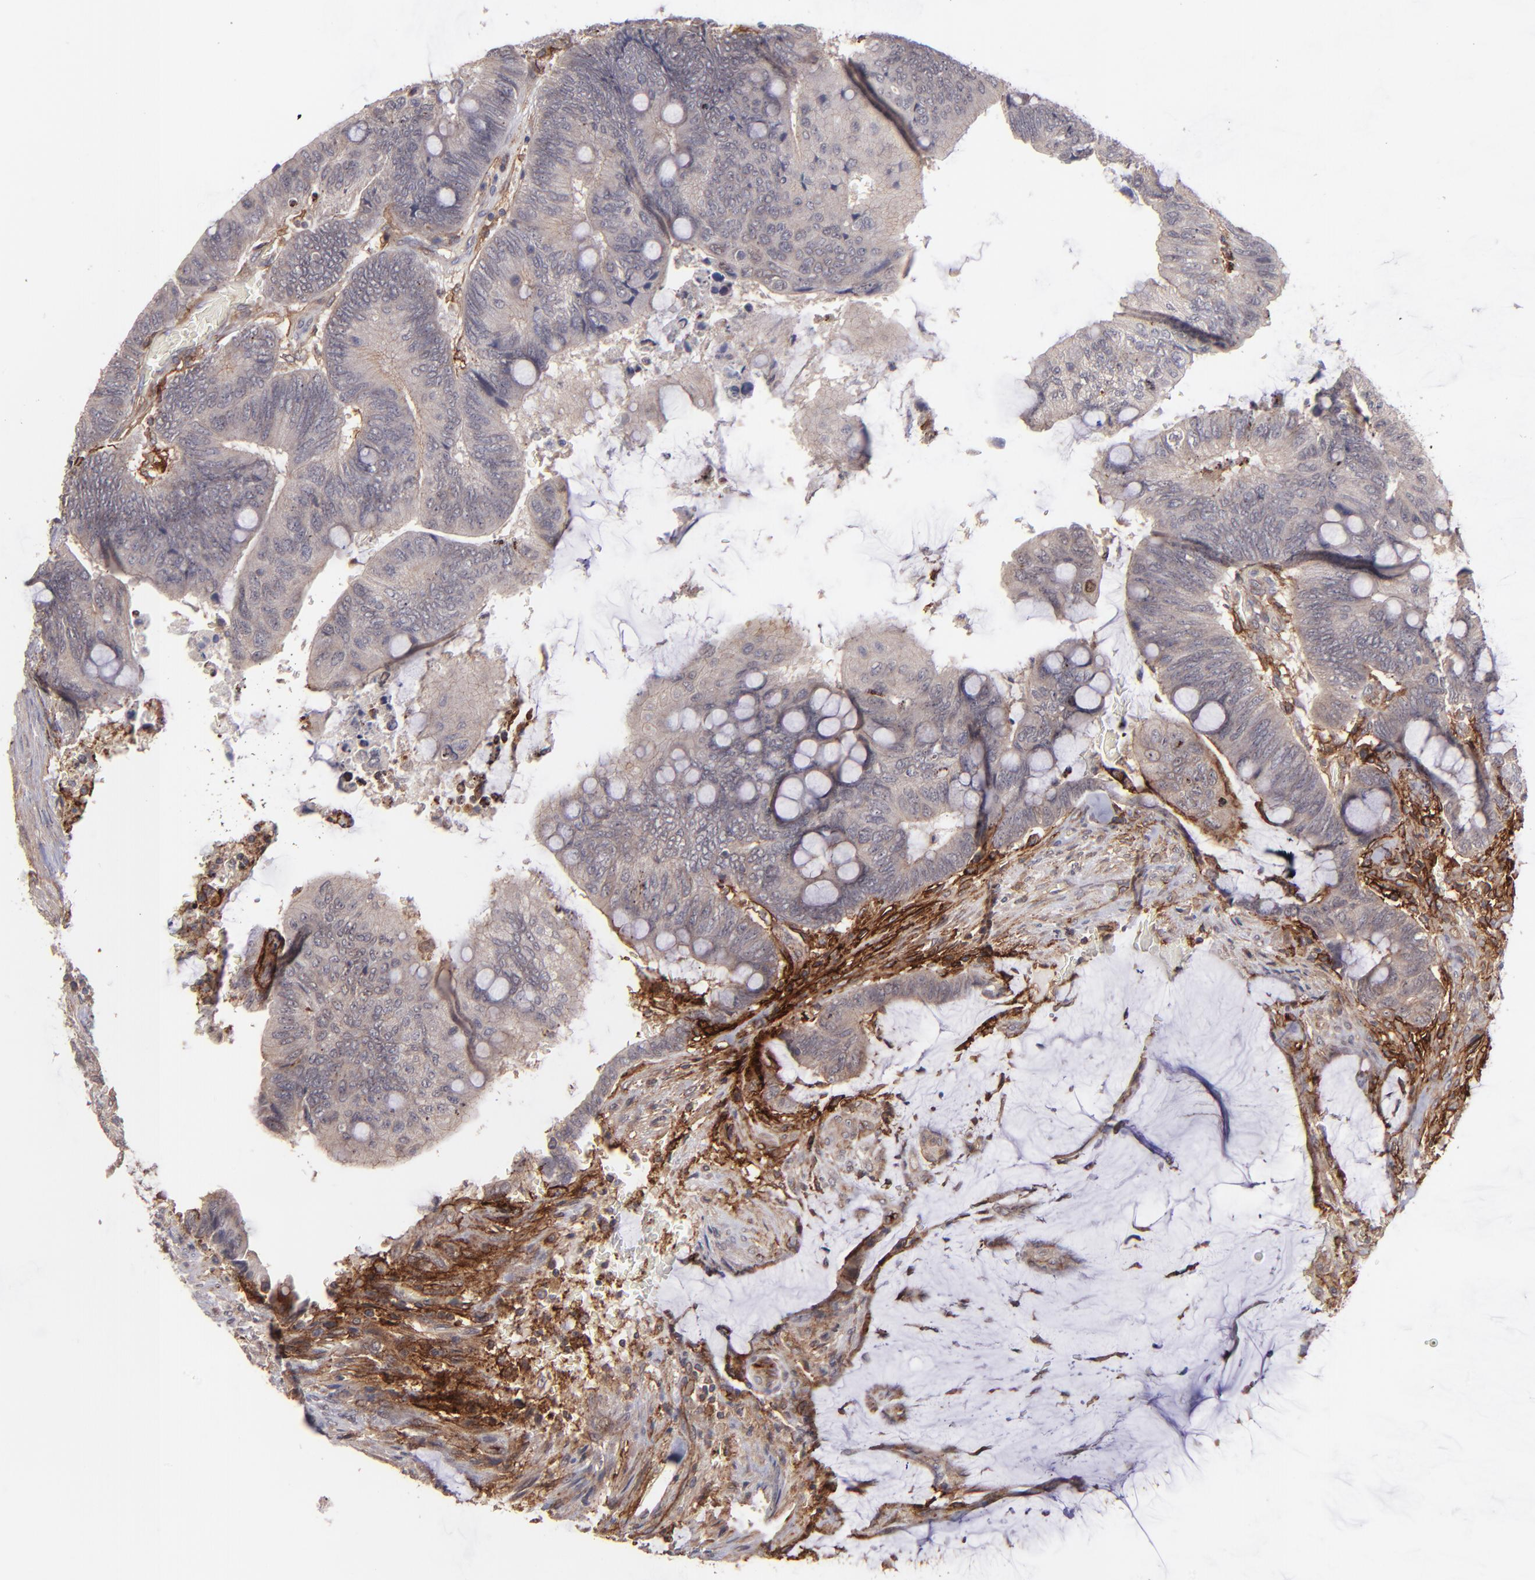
{"staining": {"intensity": "weak", "quantity": "25%-75%", "location": "cytoplasmic/membranous"}, "tissue": "colorectal cancer", "cell_type": "Tumor cells", "image_type": "cancer", "snomed": [{"axis": "morphology", "description": "Normal tissue, NOS"}, {"axis": "morphology", "description": "Adenocarcinoma, NOS"}, {"axis": "topography", "description": "Rectum"}], "caption": "An IHC histopathology image of tumor tissue is shown. Protein staining in brown labels weak cytoplasmic/membranous positivity in colorectal cancer within tumor cells. (IHC, brightfield microscopy, high magnification).", "gene": "ICAM1", "patient": {"sex": "male", "age": 92}}